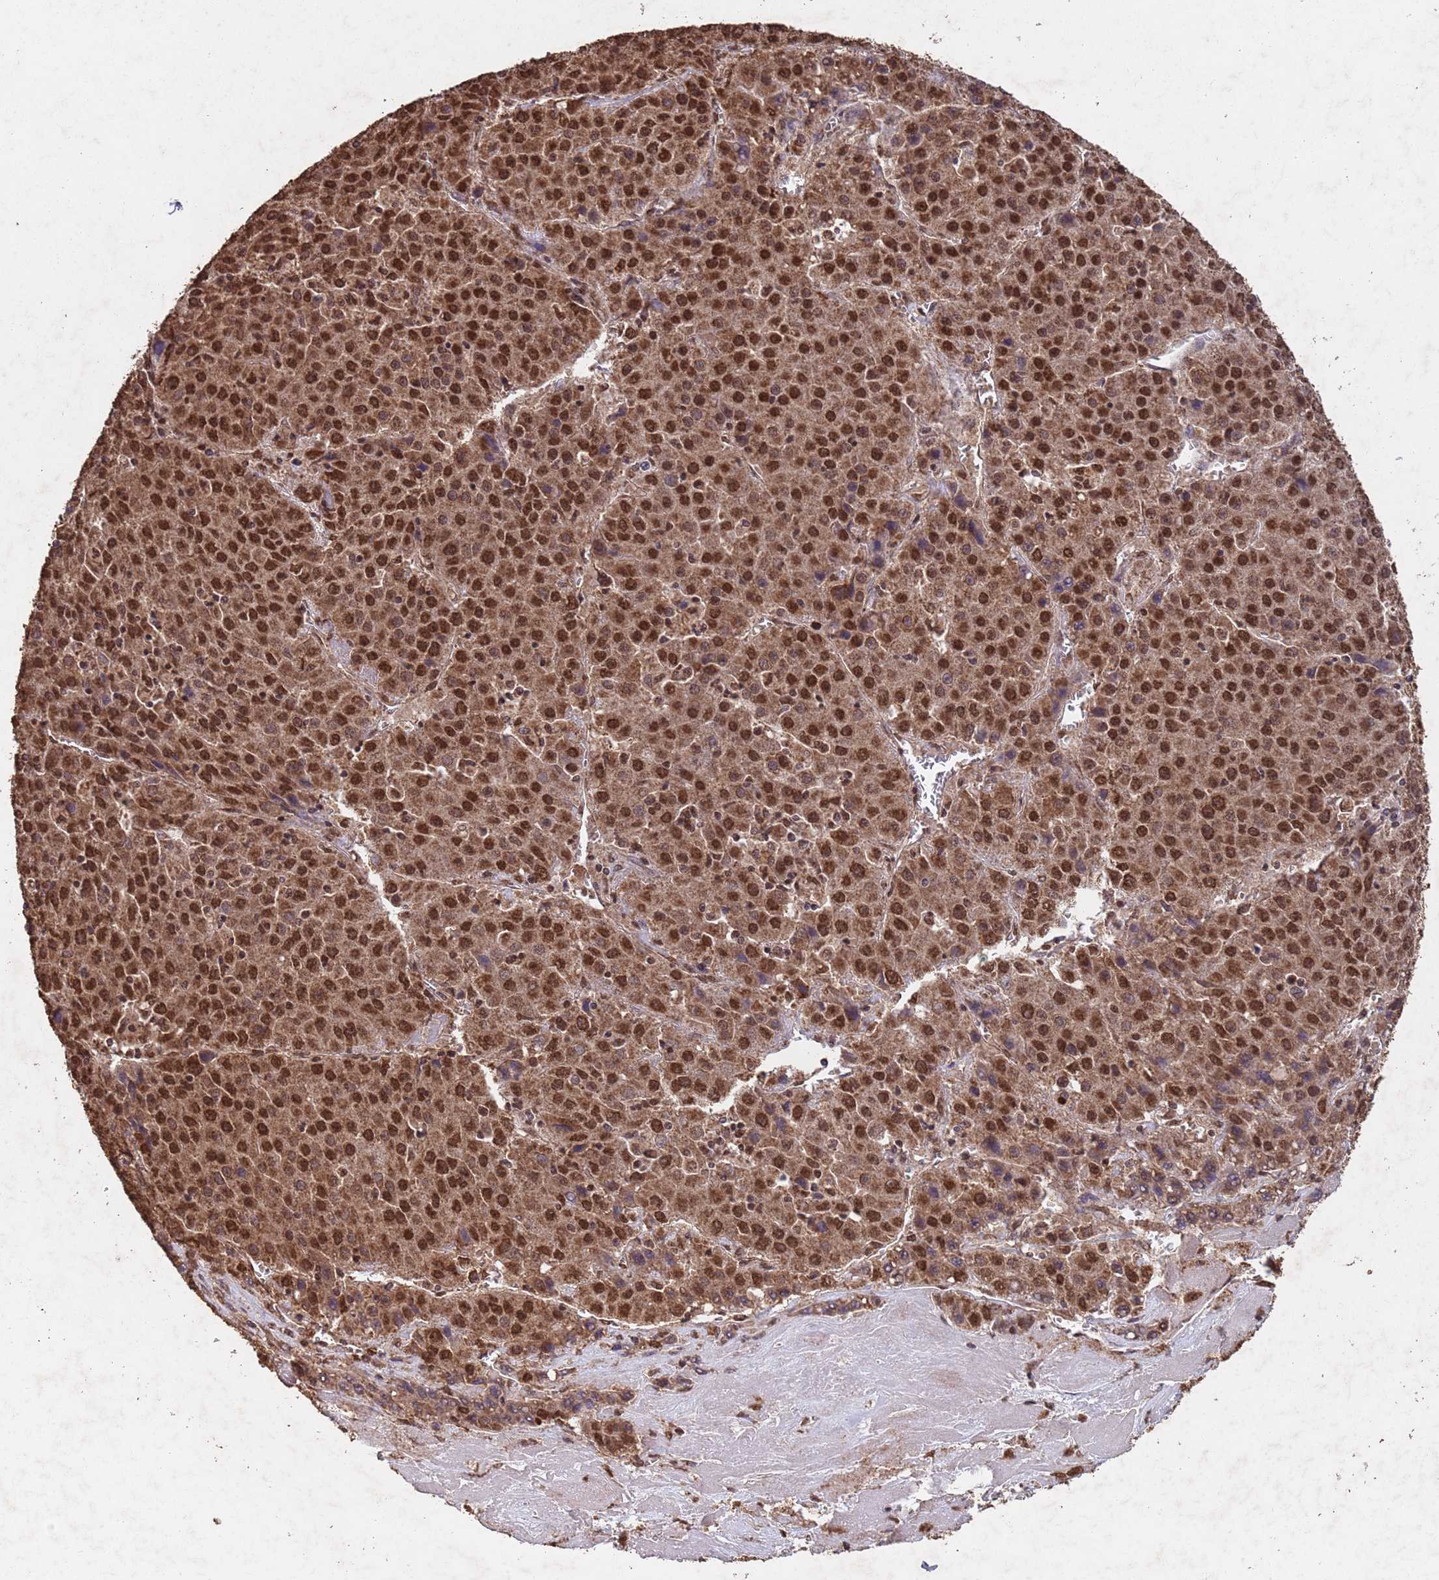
{"staining": {"intensity": "moderate", "quantity": ">75%", "location": "nuclear"}, "tissue": "liver cancer", "cell_type": "Tumor cells", "image_type": "cancer", "snomed": [{"axis": "morphology", "description": "Carcinoma, Hepatocellular, NOS"}, {"axis": "topography", "description": "Liver"}], "caption": "Immunohistochemistry (IHC) image of hepatocellular carcinoma (liver) stained for a protein (brown), which reveals medium levels of moderate nuclear staining in approximately >75% of tumor cells.", "gene": "HDAC10", "patient": {"sex": "female", "age": 53}}